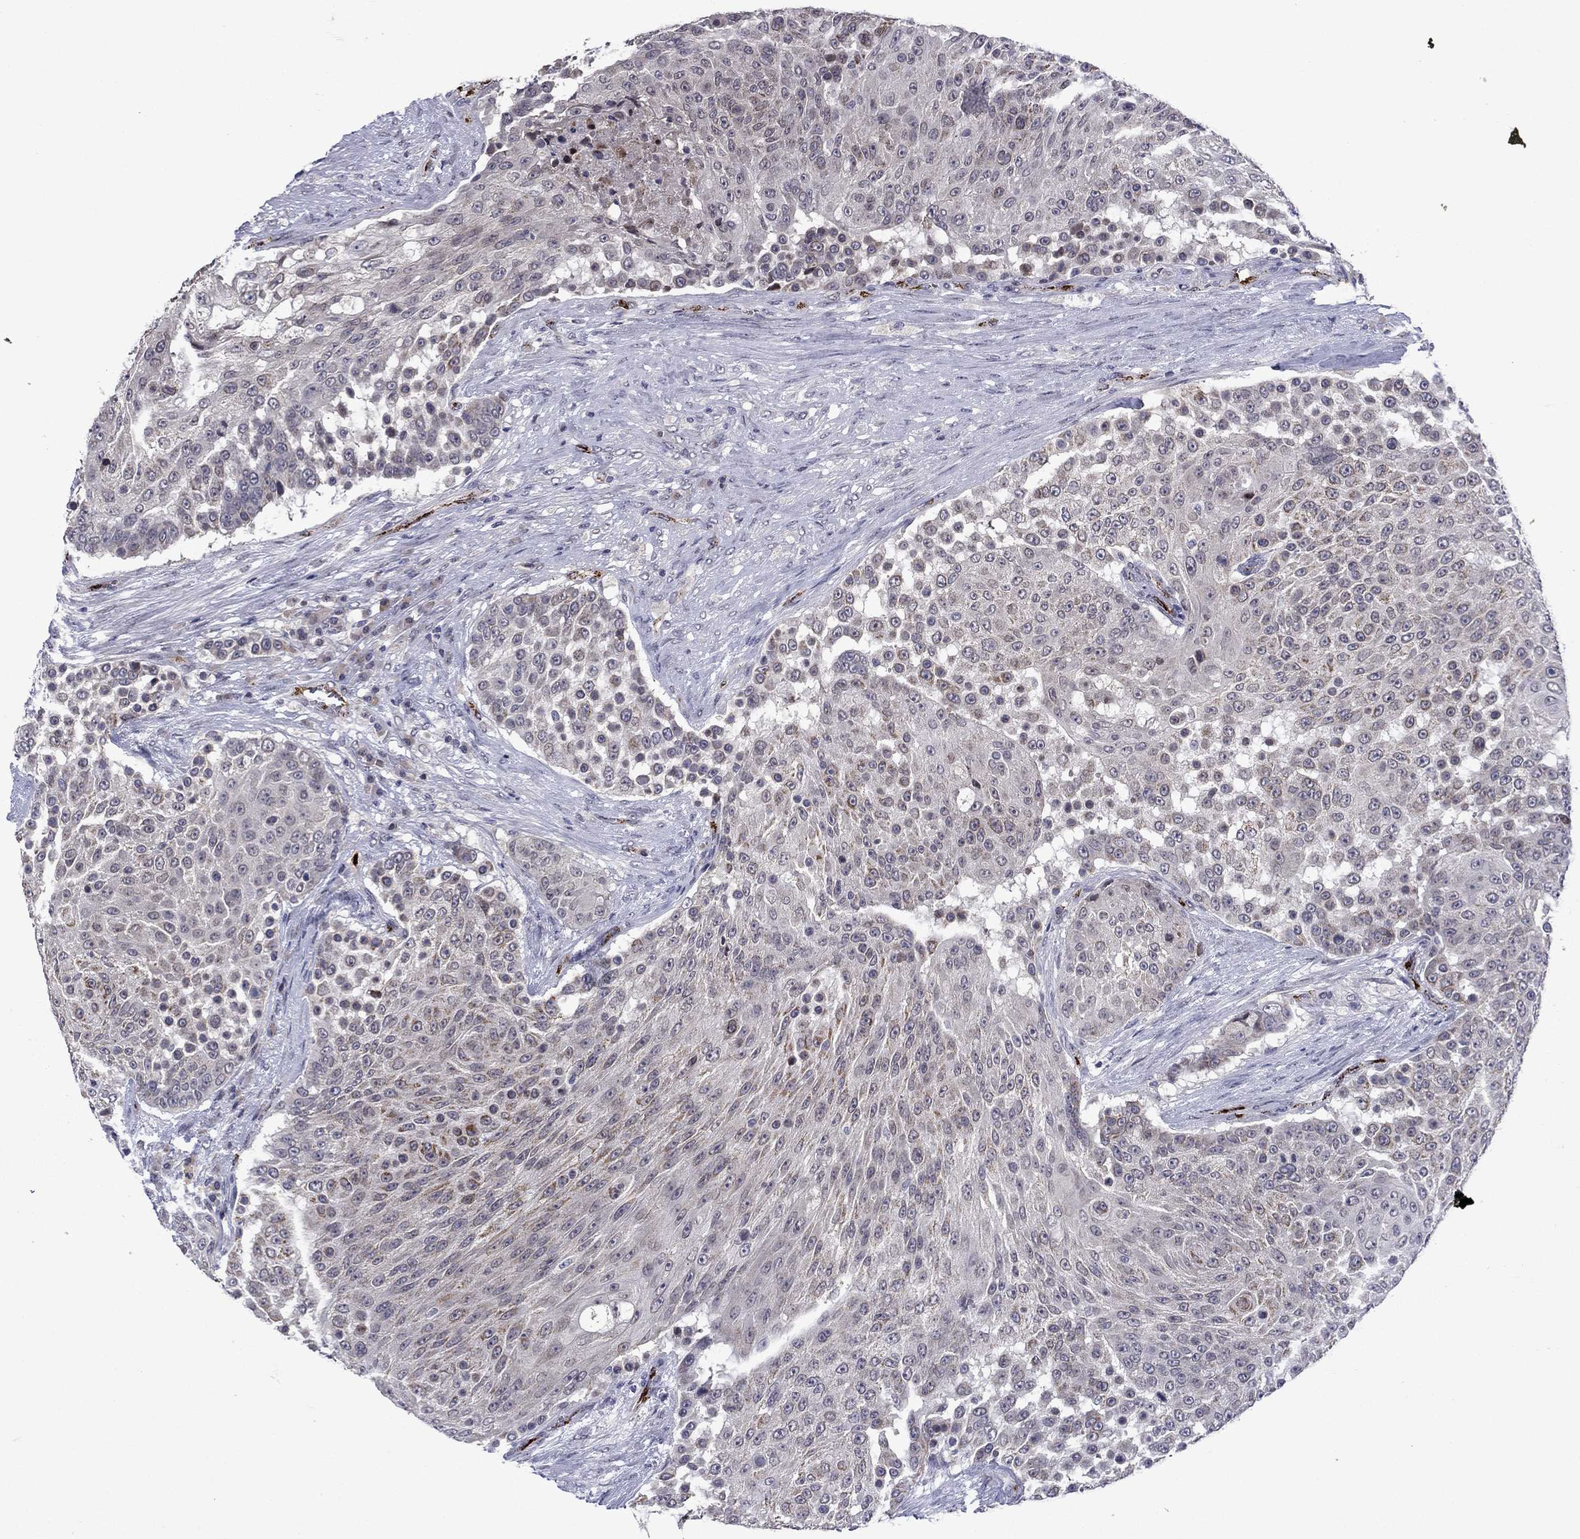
{"staining": {"intensity": "negative", "quantity": "none", "location": "none"}, "tissue": "urothelial cancer", "cell_type": "Tumor cells", "image_type": "cancer", "snomed": [{"axis": "morphology", "description": "Urothelial carcinoma, High grade"}, {"axis": "topography", "description": "Urinary bladder"}], "caption": "Immunohistochemical staining of high-grade urothelial carcinoma reveals no significant positivity in tumor cells. The staining is performed using DAB brown chromogen with nuclei counter-stained in using hematoxylin.", "gene": "SLITRK1", "patient": {"sex": "female", "age": 63}}